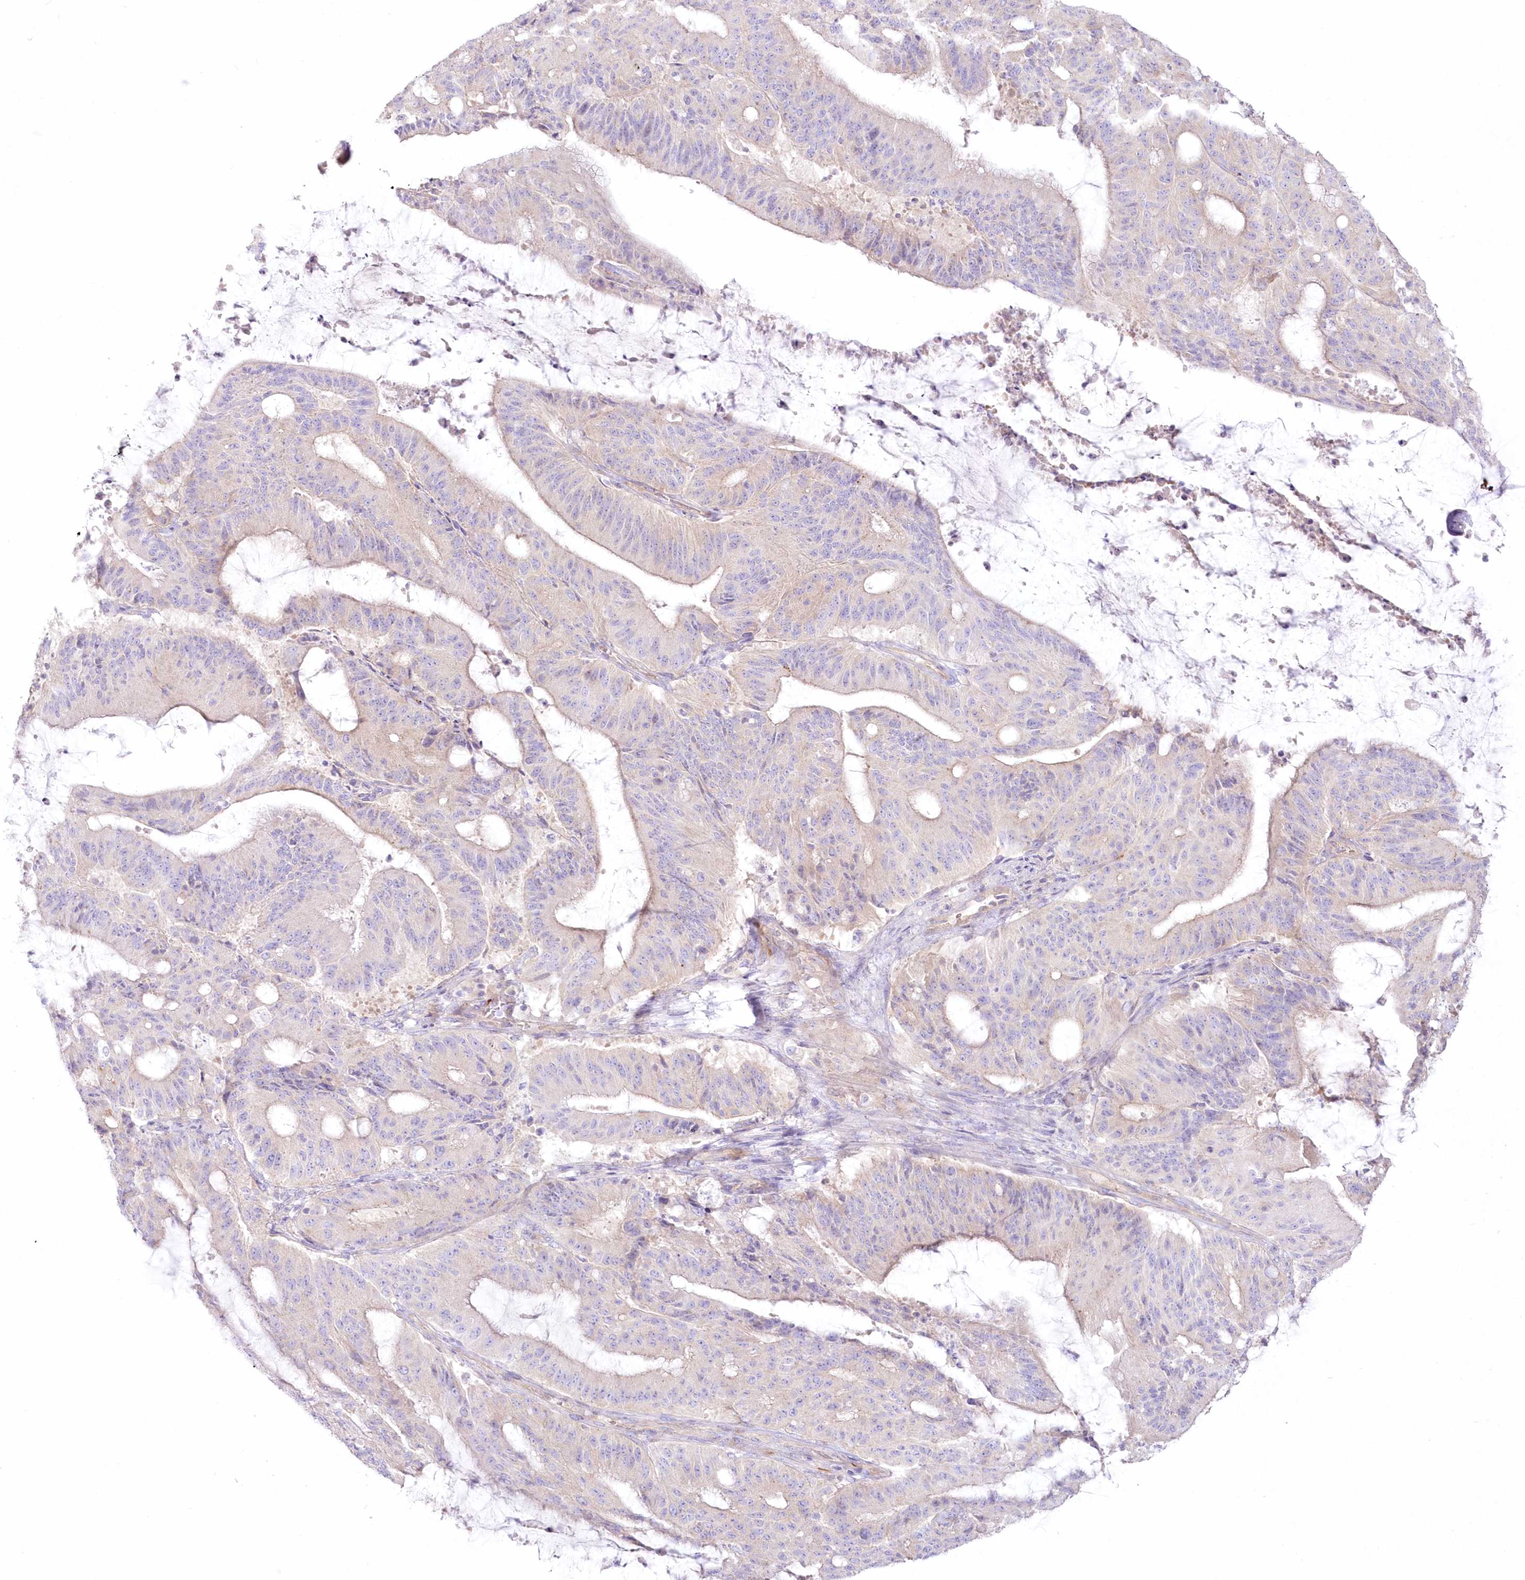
{"staining": {"intensity": "negative", "quantity": "none", "location": "none"}, "tissue": "liver cancer", "cell_type": "Tumor cells", "image_type": "cancer", "snomed": [{"axis": "morphology", "description": "Normal tissue, NOS"}, {"axis": "morphology", "description": "Cholangiocarcinoma"}, {"axis": "topography", "description": "Liver"}, {"axis": "topography", "description": "Peripheral nerve tissue"}], "caption": "Tumor cells are negative for protein expression in human cholangiocarcinoma (liver). (DAB immunohistochemistry (IHC) visualized using brightfield microscopy, high magnification).", "gene": "ZNF843", "patient": {"sex": "female", "age": 73}}